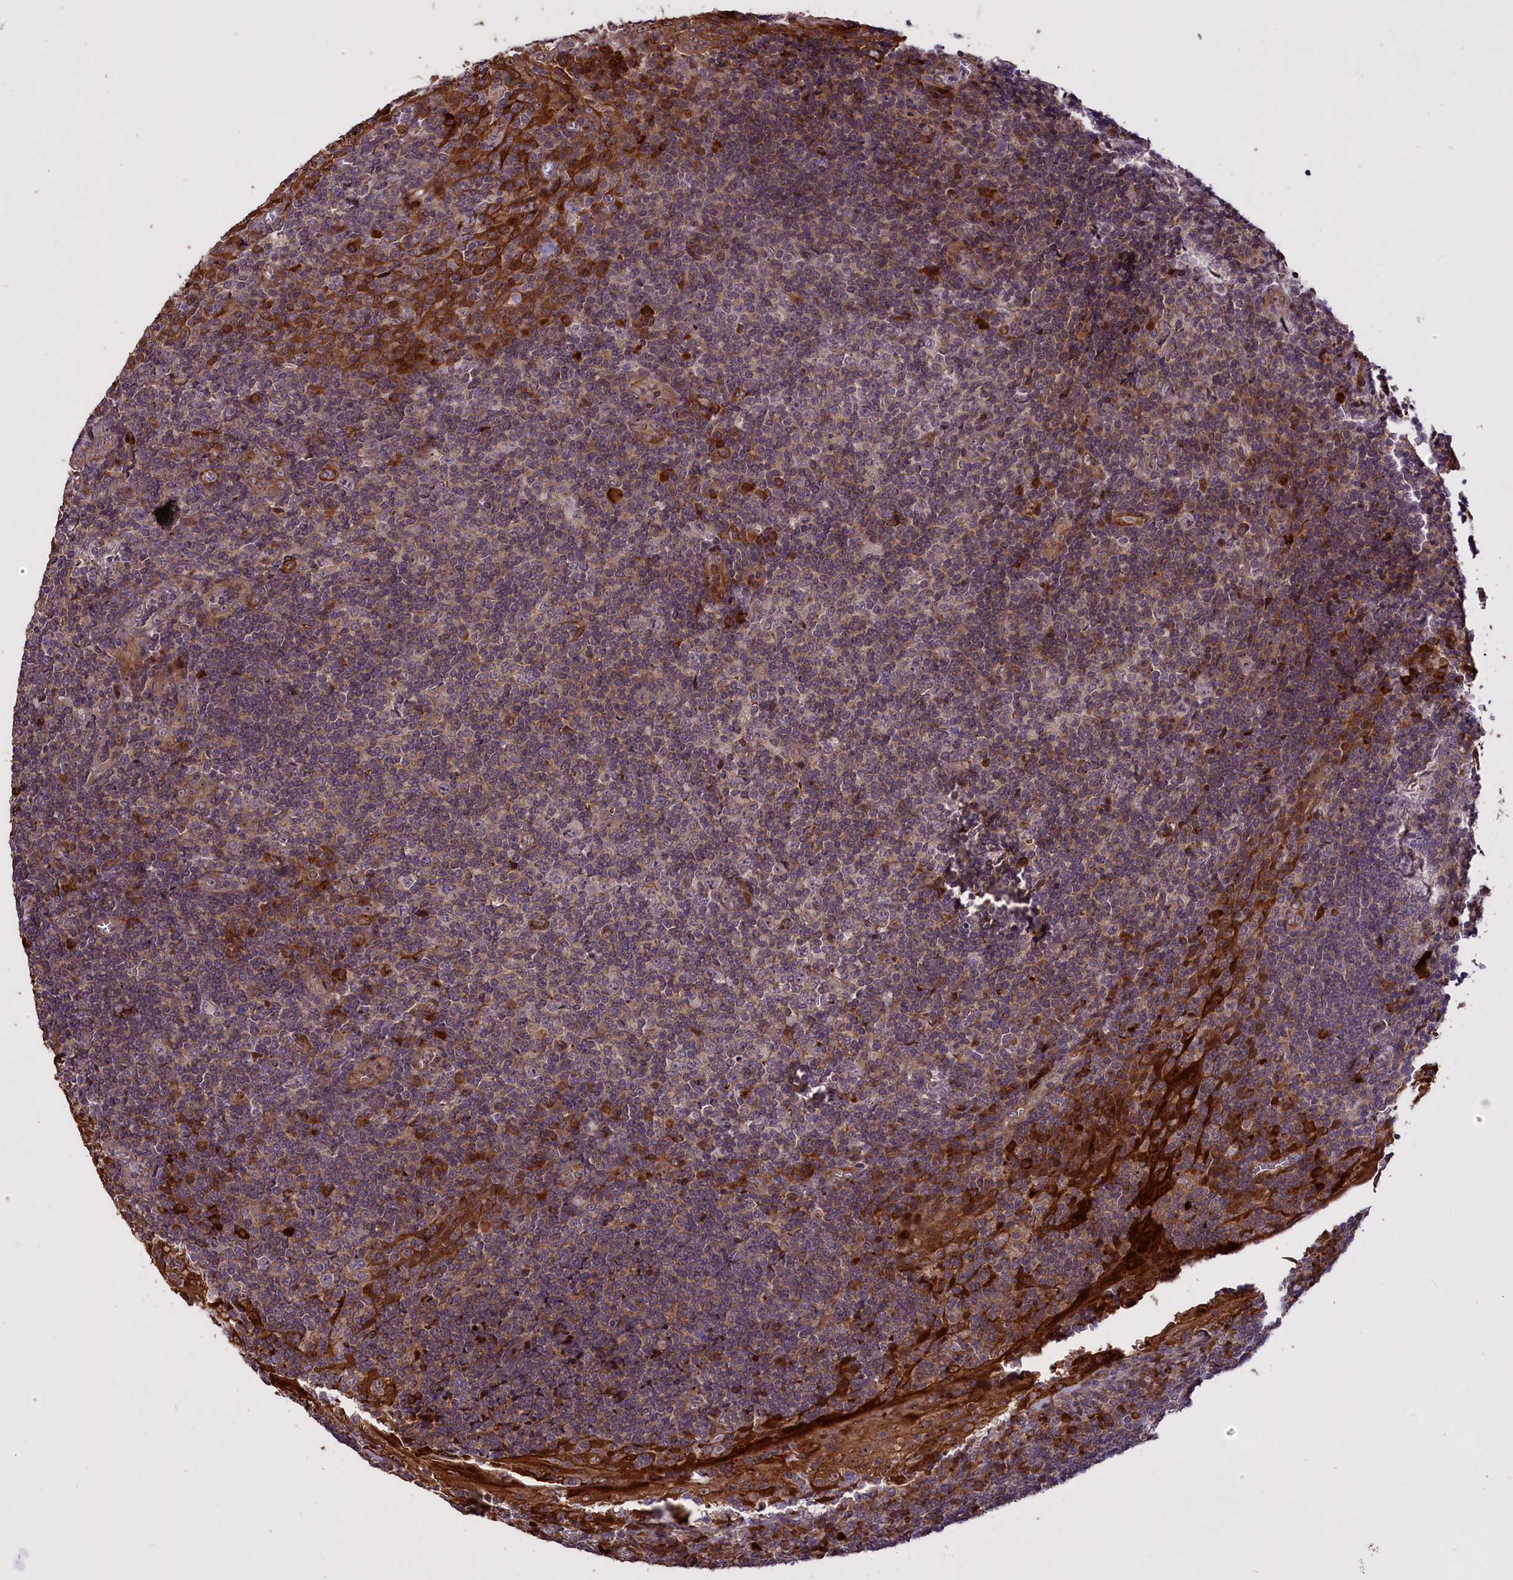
{"staining": {"intensity": "moderate", "quantity": "<25%", "location": "cytoplasmic/membranous"}, "tissue": "tonsil", "cell_type": "Germinal center cells", "image_type": "normal", "snomed": [{"axis": "morphology", "description": "Normal tissue, NOS"}, {"axis": "topography", "description": "Tonsil"}], "caption": "IHC photomicrograph of benign tonsil: tonsil stained using immunohistochemistry demonstrates low levels of moderate protein expression localized specifically in the cytoplasmic/membranous of germinal center cells, appearing as a cytoplasmic/membranous brown color.", "gene": "ENHO", "patient": {"sex": "male", "age": 37}}